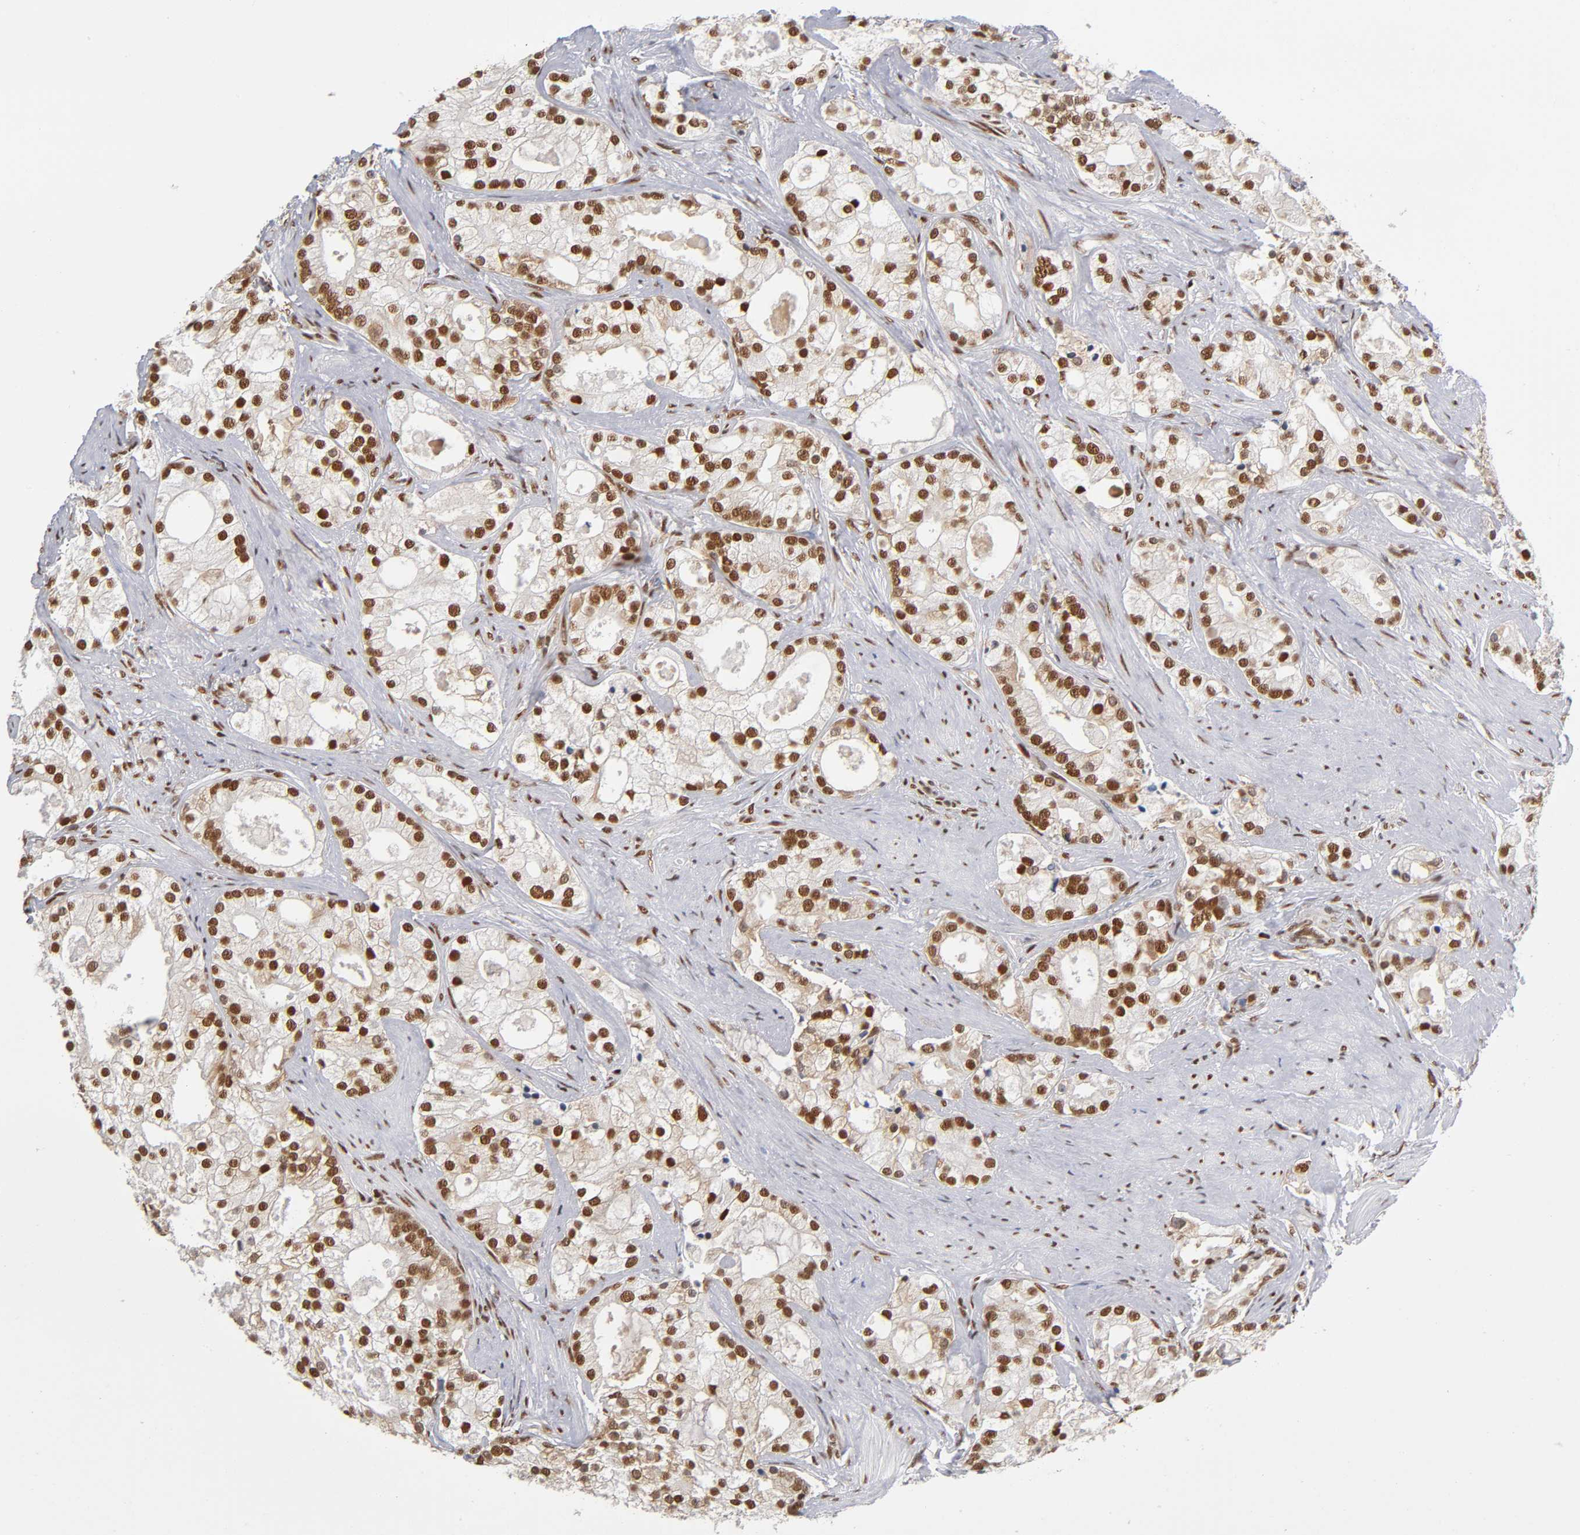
{"staining": {"intensity": "strong", "quantity": ">75%", "location": "nuclear"}, "tissue": "prostate cancer", "cell_type": "Tumor cells", "image_type": "cancer", "snomed": [{"axis": "morphology", "description": "Adenocarcinoma, Low grade"}, {"axis": "topography", "description": "Prostate"}], "caption": "Protein expression analysis of human prostate cancer reveals strong nuclear positivity in approximately >75% of tumor cells. (Brightfield microscopy of DAB IHC at high magnification).", "gene": "ILKAP", "patient": {"sex": "male", "age": 58}}